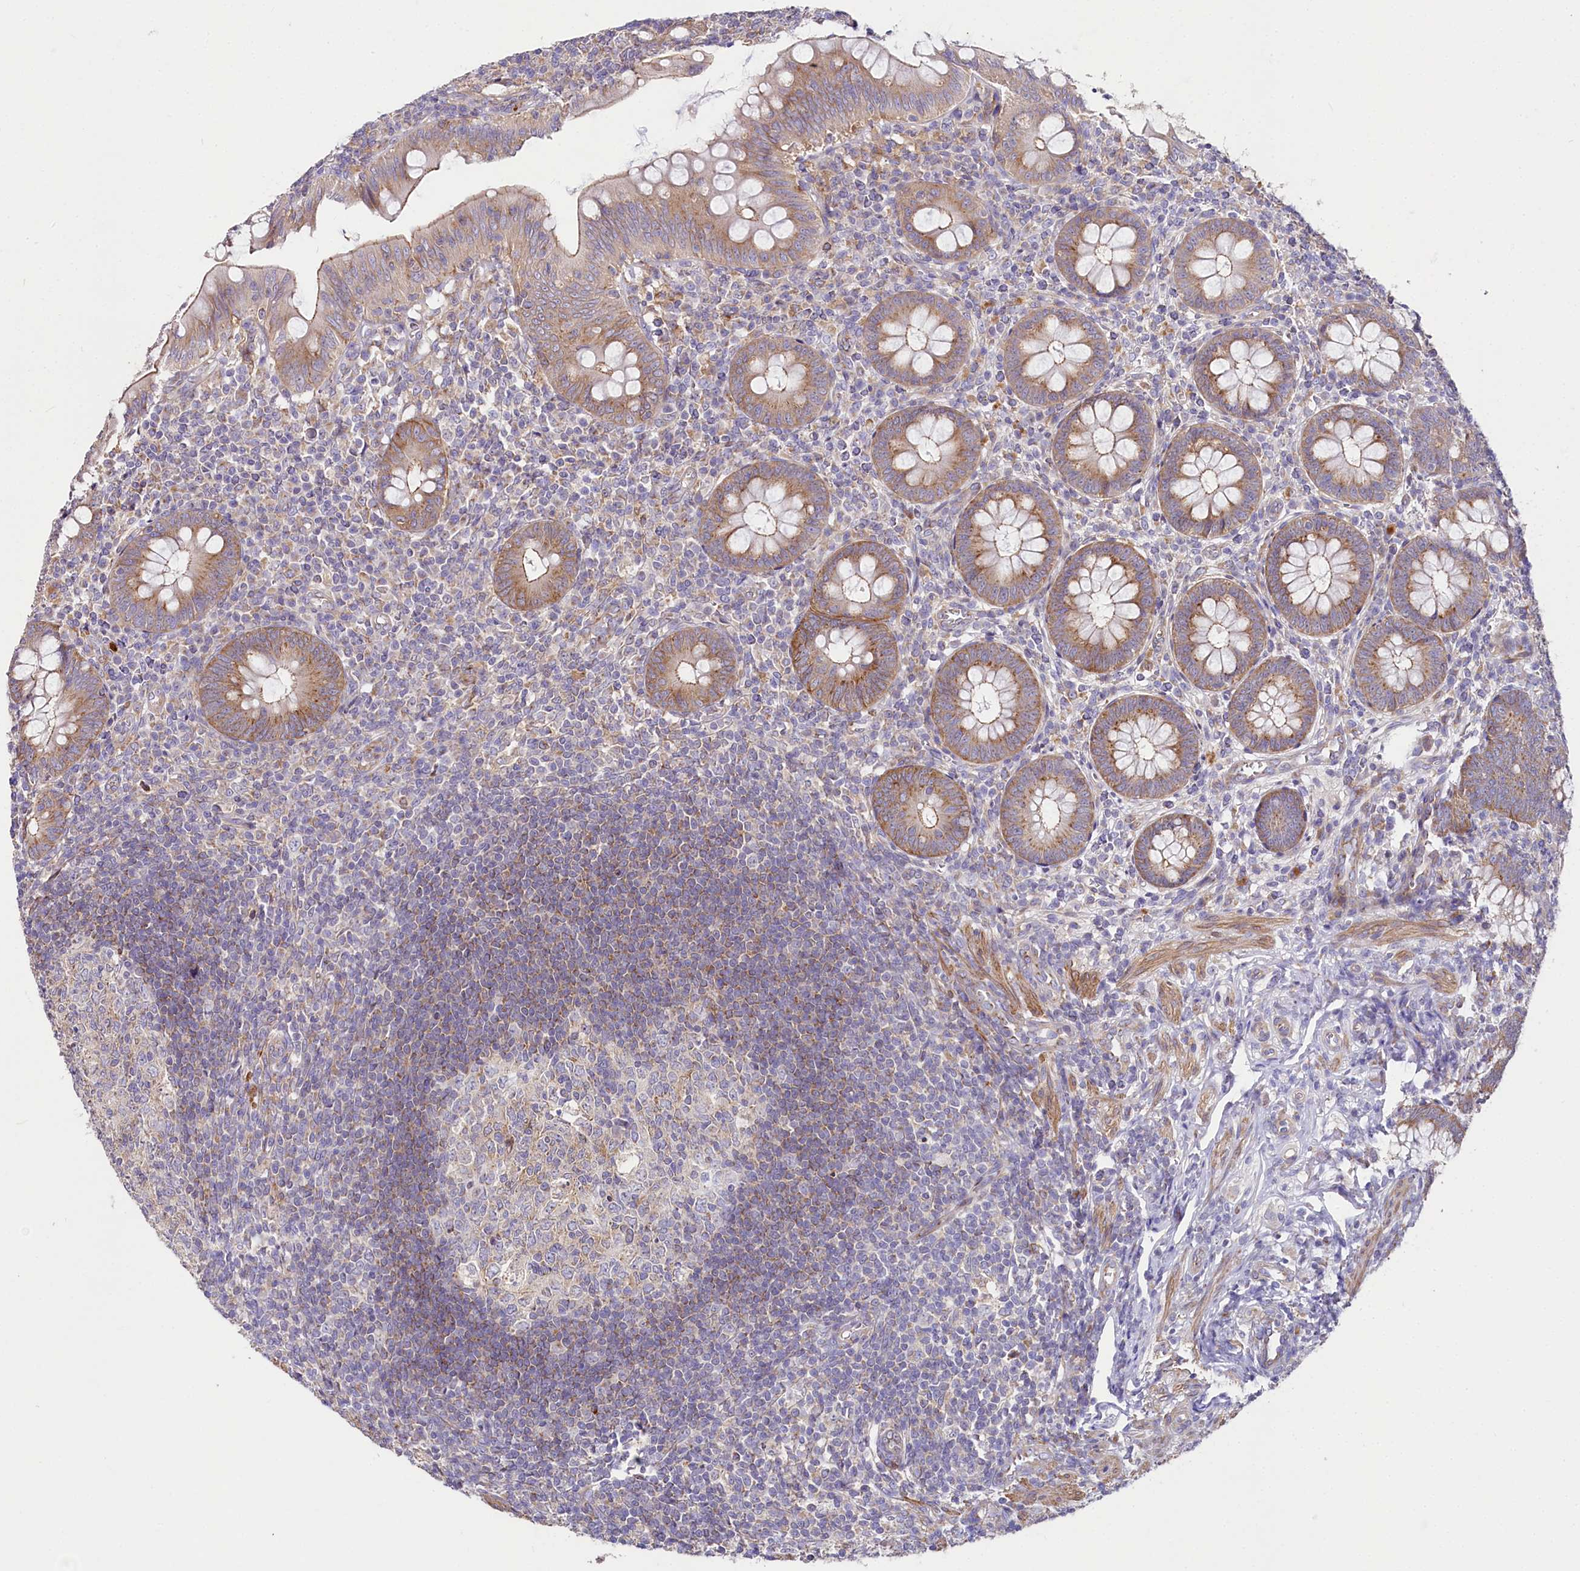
{"staining": {"intensity": "moderate", "quantity": ">75%", "location": "cytoplasmic/membranous"}, "tissue": "appendix", "cell_type": "Glandular cells", "image_type": "normal", "snomed": [{"axis": "morphology", "description": "Normal tissue, NOS"}, {"axis": "topography", "description": "Appendix"}], "caption": "About >75% of glandular cells in unremarkable human appendix display moderate cytoplasmic/membranous protein expression as visualized by brown immunohistochemical staining.", "gene": "STX6", "patient": {"sex": "male", "age": 14}}